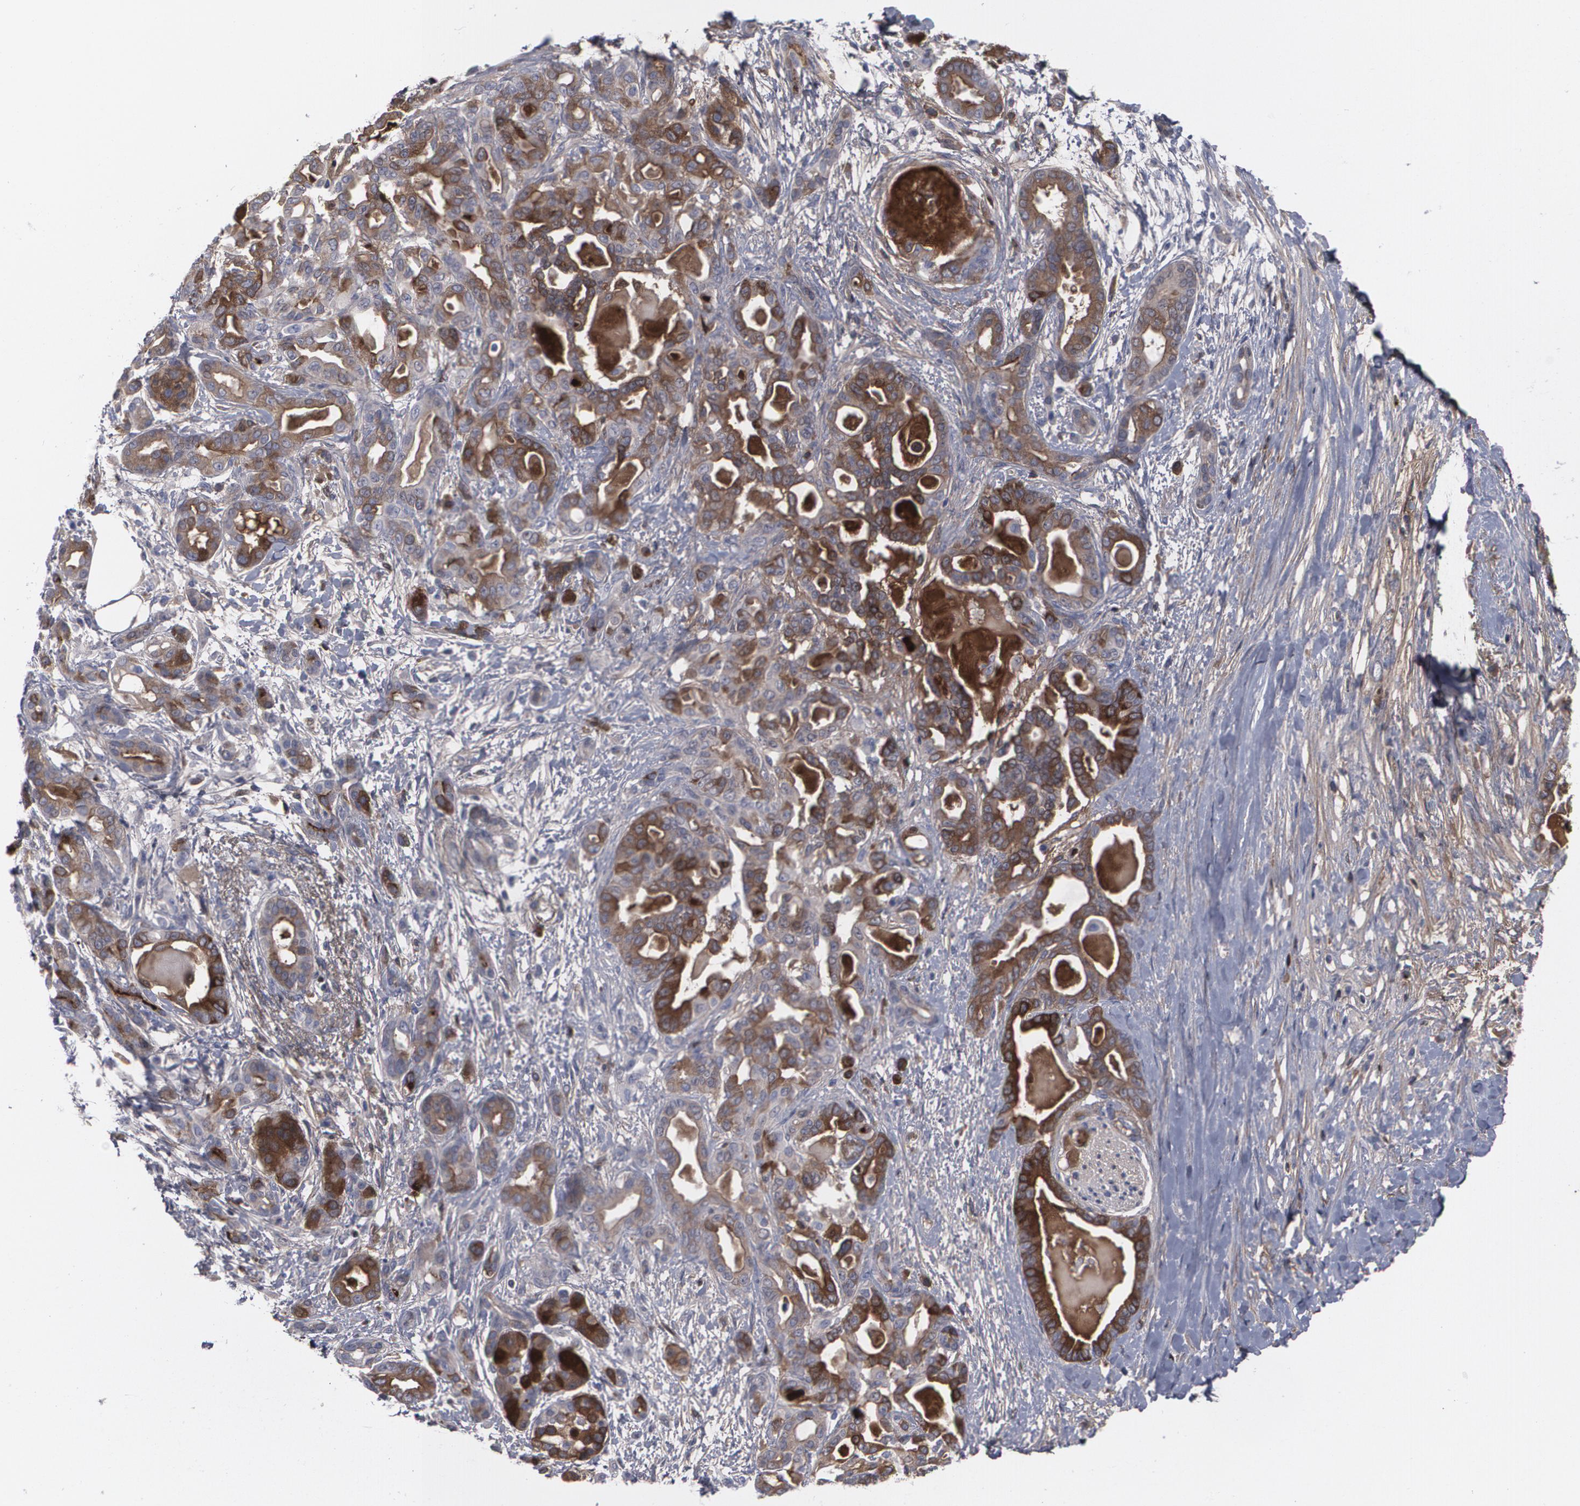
{"staining": {"intensity": "moderate", "quantity": "25%-75%", "location": "cytoplasmic/membranous"}, "tissue": "pancreatic cancer", "cell_type": "Tumor cells", "image_type": "cancer", "snomed": [{"axis": "morphology", "description": "Adenocarcinoma, NOS"}, {"axis": "topography", "description": "Pancreas"}], "caption": "Protein staining reveals moderate cytoplasmic/membranous positivity in about 25%-75% of tumor cells in pancreatic cancer. Immunohistochemistry (ihc) stains the protein of interest in brown and the nuclei are stained blue.", "gene": "LRG1", "patient": {"sex": "male", "age": 63}}